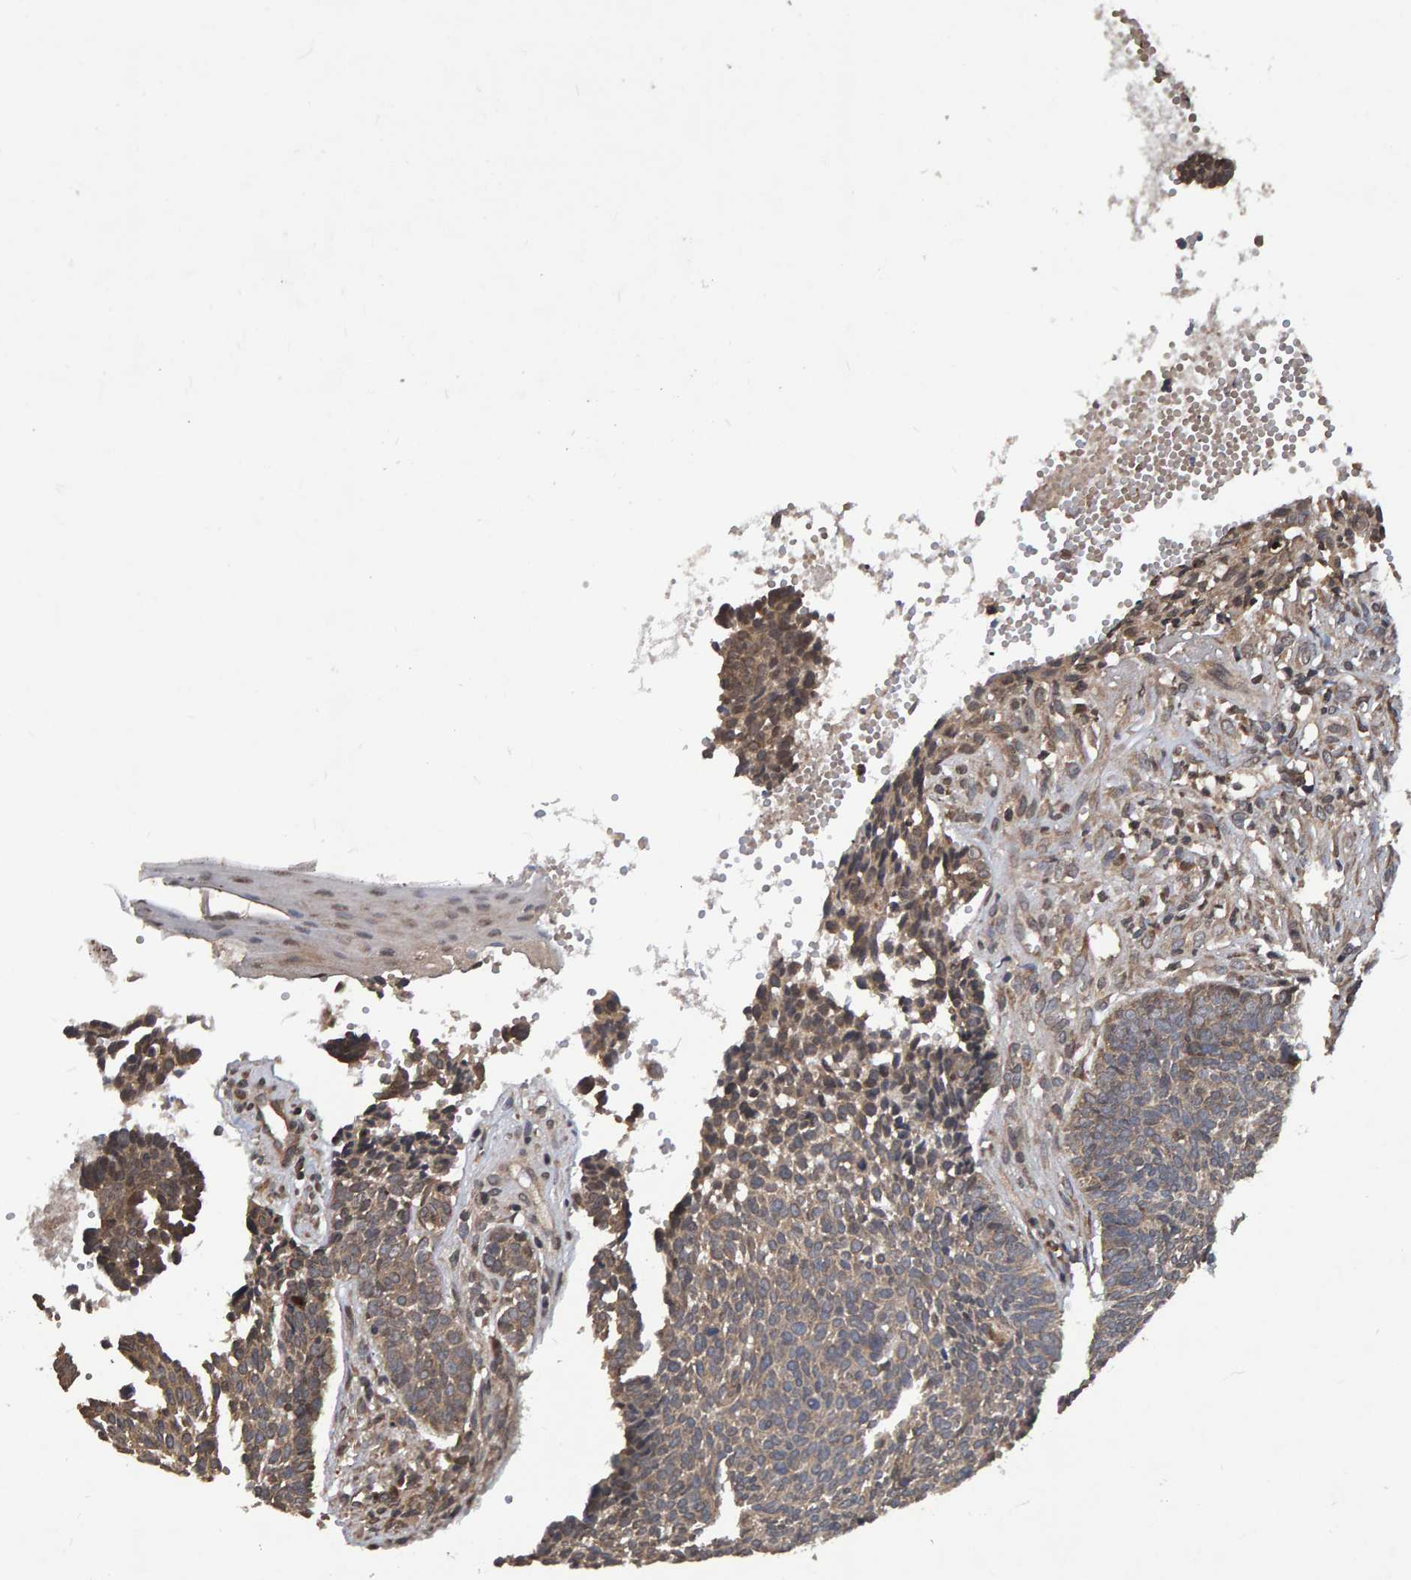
{"staining": {"intensity": "weak", "quantity": ">75%", "location": "cytoplasmic/membranous"}, "tissue": "skin cancer", "cell_type": "Tumor cells", "image_type": "cancer", "snomed": [{"axis": "morphology", "description": "Basal cell carcinoma"}, {"axis": "topography", "description": "Skin"}], "caption": "Protein analysis of skin basal cell carcinoma tissue exhibits weak cytoplasmic/membranous expression in about >75% of tumor cells.", "gene": "GAB2", "patient": {"sex": "male", "age": 84}}